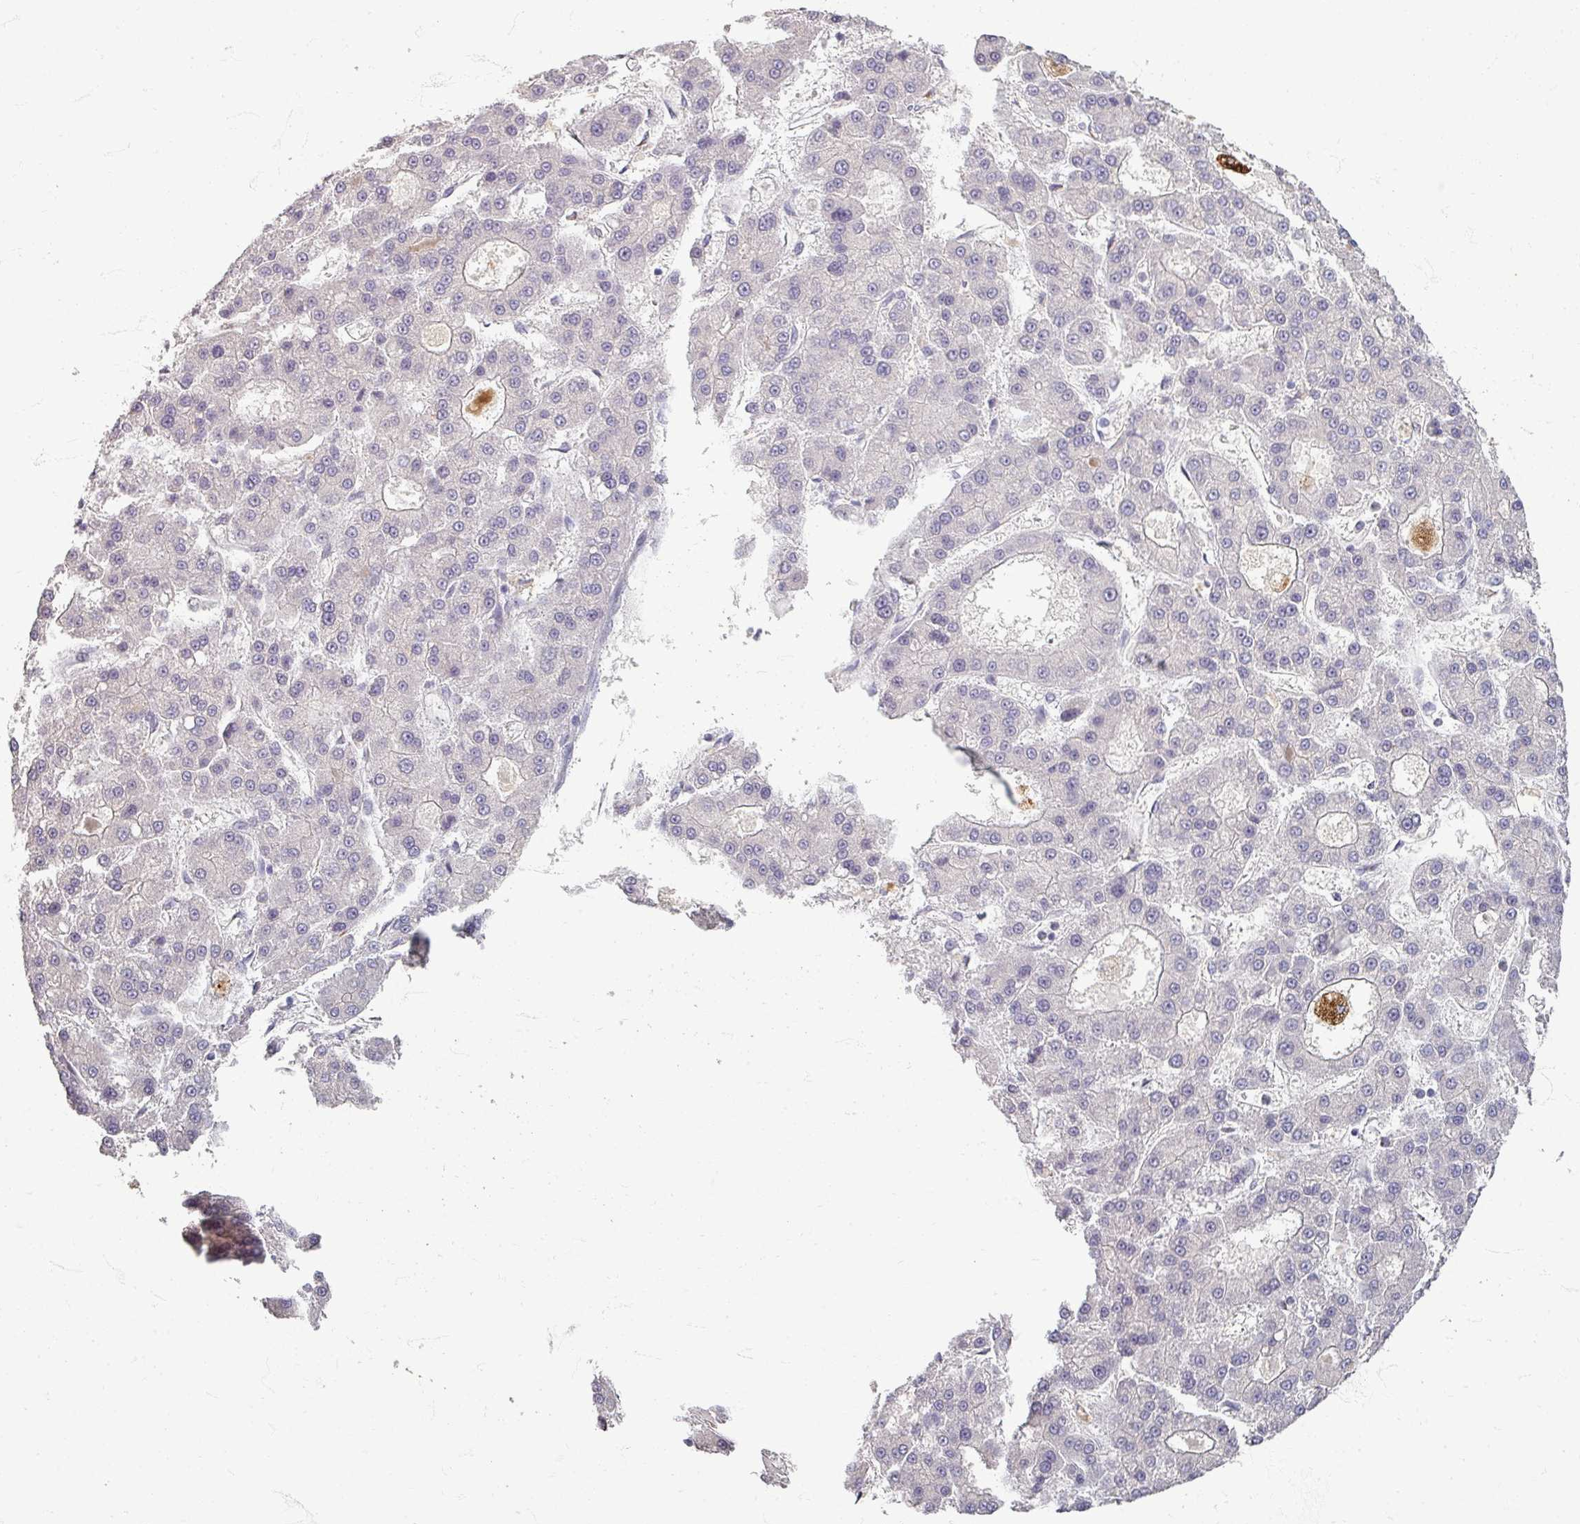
{"staining": {"intensity": "negative", "quantity": "none", "location": "none"}, "tissue": "liver cancer", "cell_type": "Tumor cells", "image_type": "cancer", "snomed": [{"axis": "morphology", "description": "Carcinoma, Hepatocellular, NOS"}, {"axis": "topography", "description": "Liver"}], "caption": "A histopathology image of human liver cancer (hepatocellular carcinoma) is negative for staining in tumor cells. (DAB immunohistochemistry, high magnification).", "gene": "ZNF878", "patient": {"sex": "male", "age": 70}}